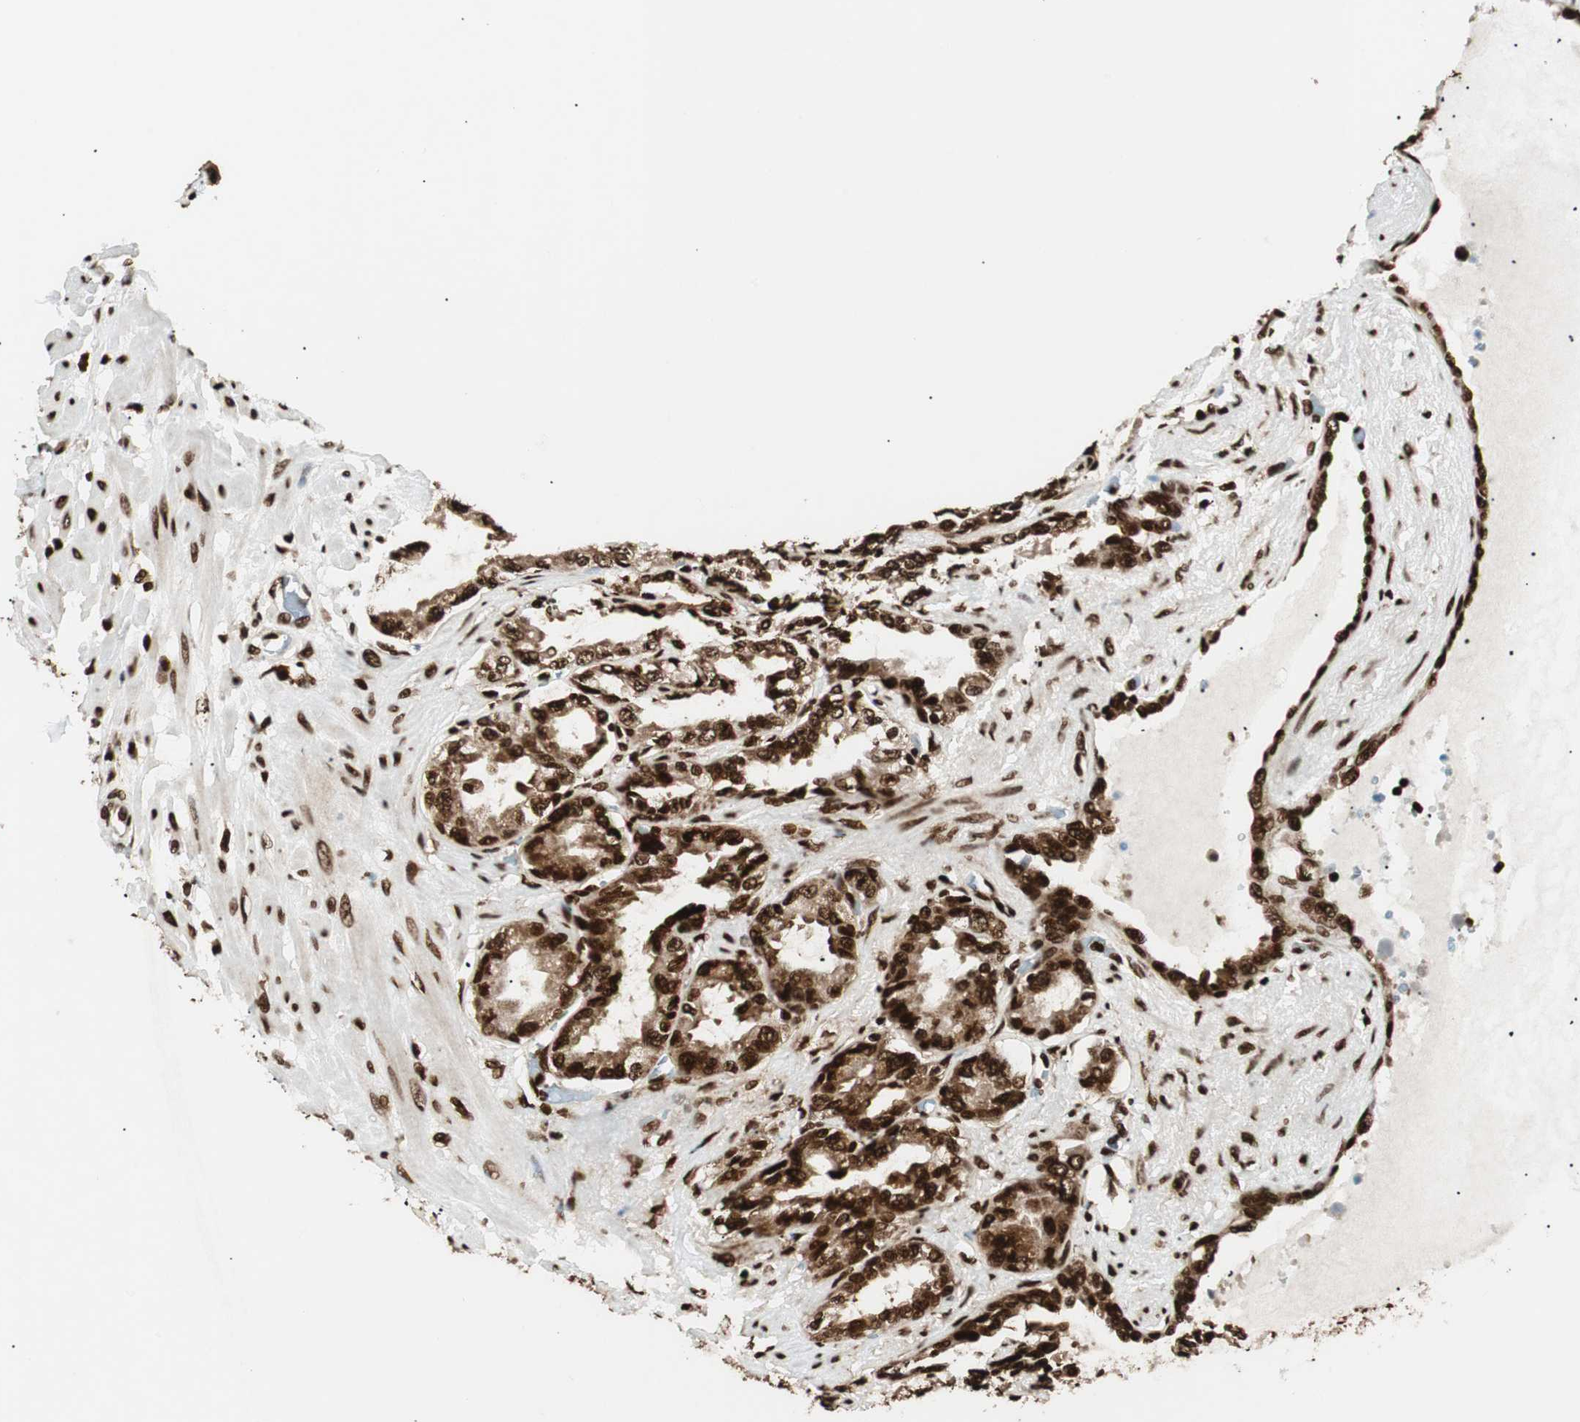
{"staining": {"intensity": "strong", "quantity": ">75%", "location": "nuclear"}, "tissue": "seminal vesicle", "cell_type": "Glandular cells", "image_type": "normal", "snomed": [{"axis": "morphology", "description": "Normal tissue, NOS"}, {"axis": "topography", "description": "Seminal veicle"}], "caption": "Protein positivity by immunohistochemistry shows strong nuclear positivity in about >75% of glandular cells in normal seminal vesicle. Using DAB (3,3'-diaminobenzidine) (brown) and hematoxylin (blue) stains, captured at high magnification using brightfield microscopy.", "gene": "EWSR1", "patient": {"sex": "male", "age": 61}}